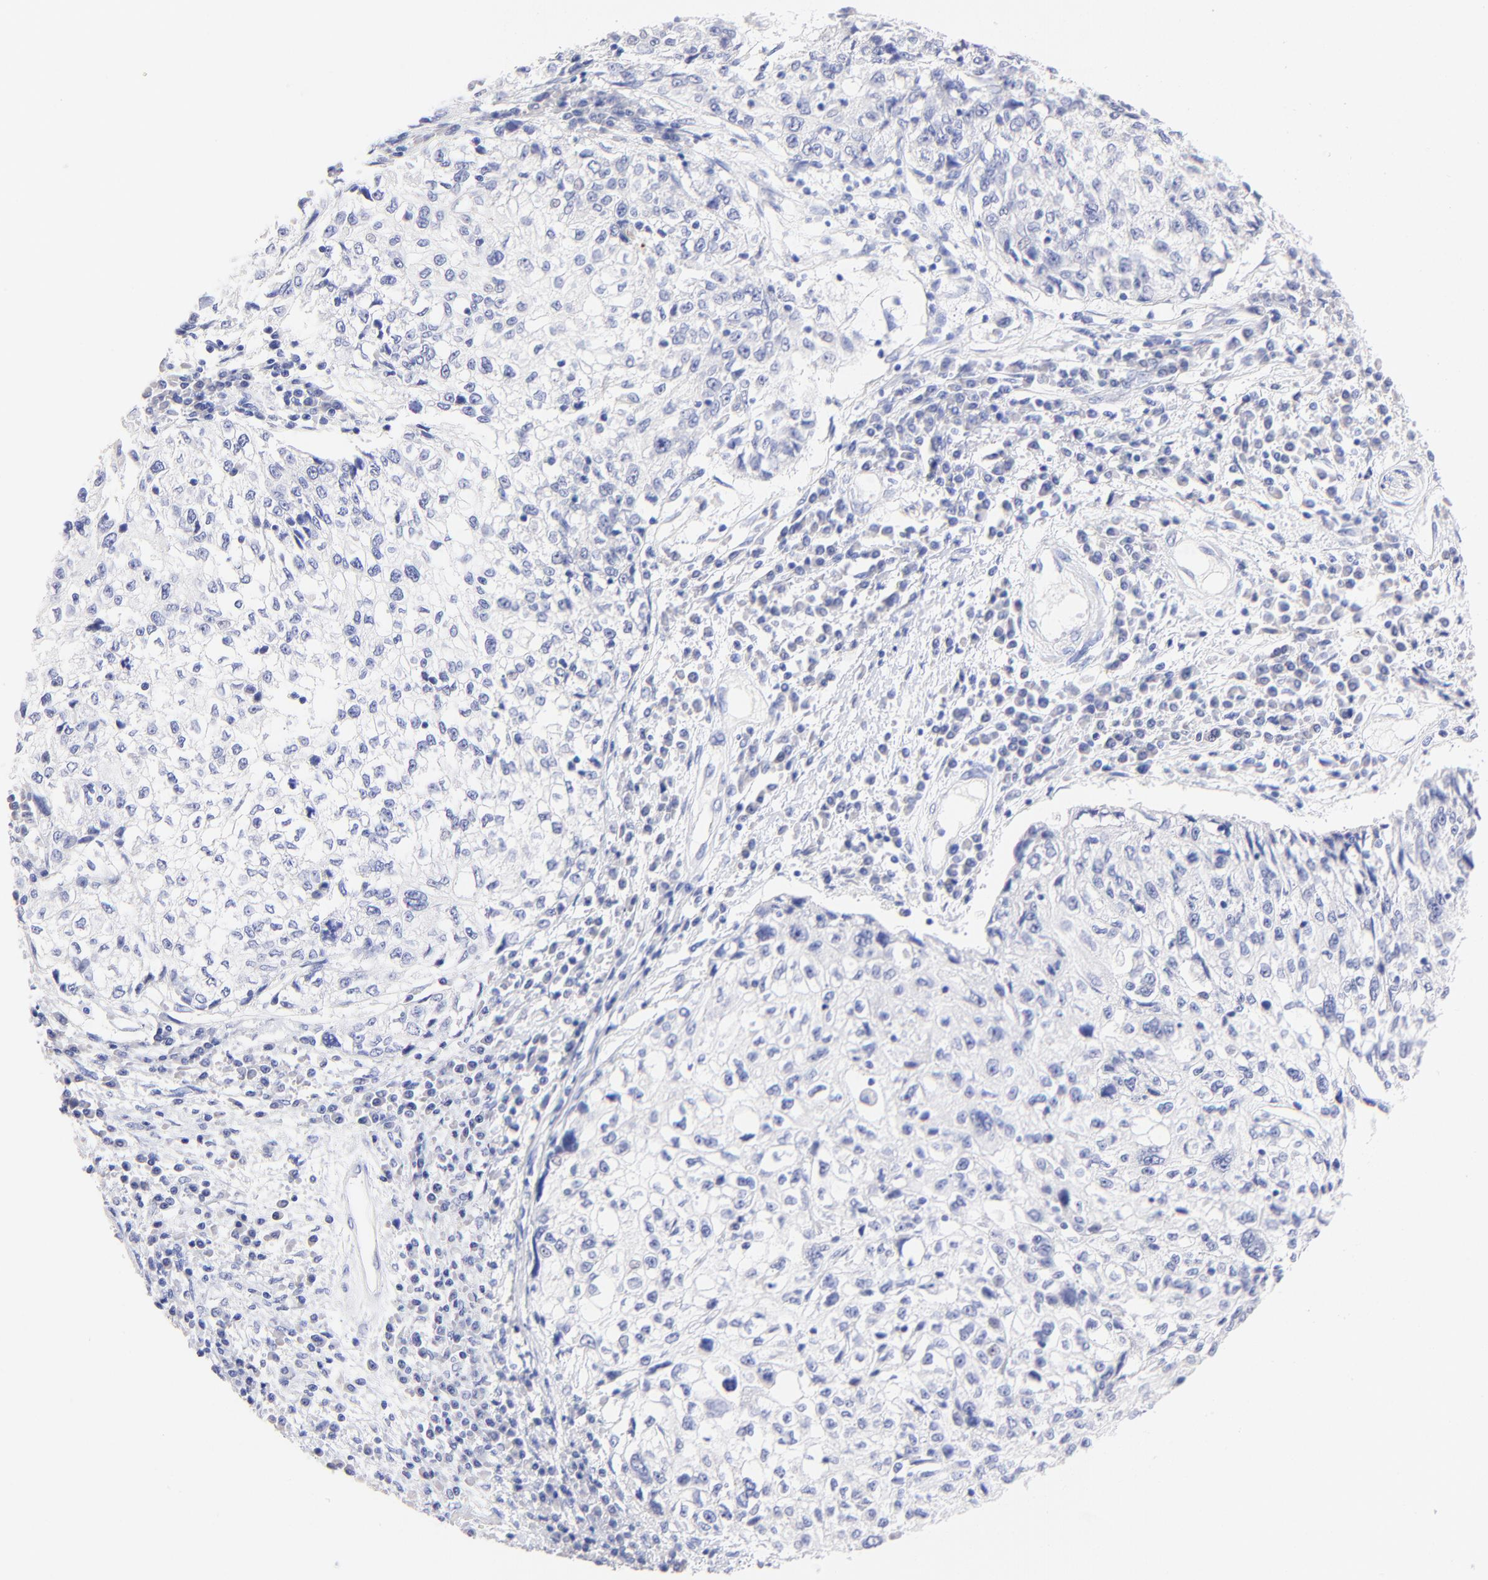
{"staining": {"intensity": "negative", "quantity": "none", "location": "none"}, "tissue": "cervical cancer", "cell_type": "Tumor cells", "image_type": "cancer", "snomed": [{"axis": "morphology", "description": "Squamous cell carcinoma, NOS"}, {"axis": "topography", "description": "Cervix"}], "caption": "This micrograph is of cervical squamous cell carcinoma stained with immunohistochemistry (IHC) to label a protein in brown with the nuclei are counter-stained blue. There is no staining in tumor cells.", "gene": "RAB3A", "patient": {"sex": "female", "age": 57}}